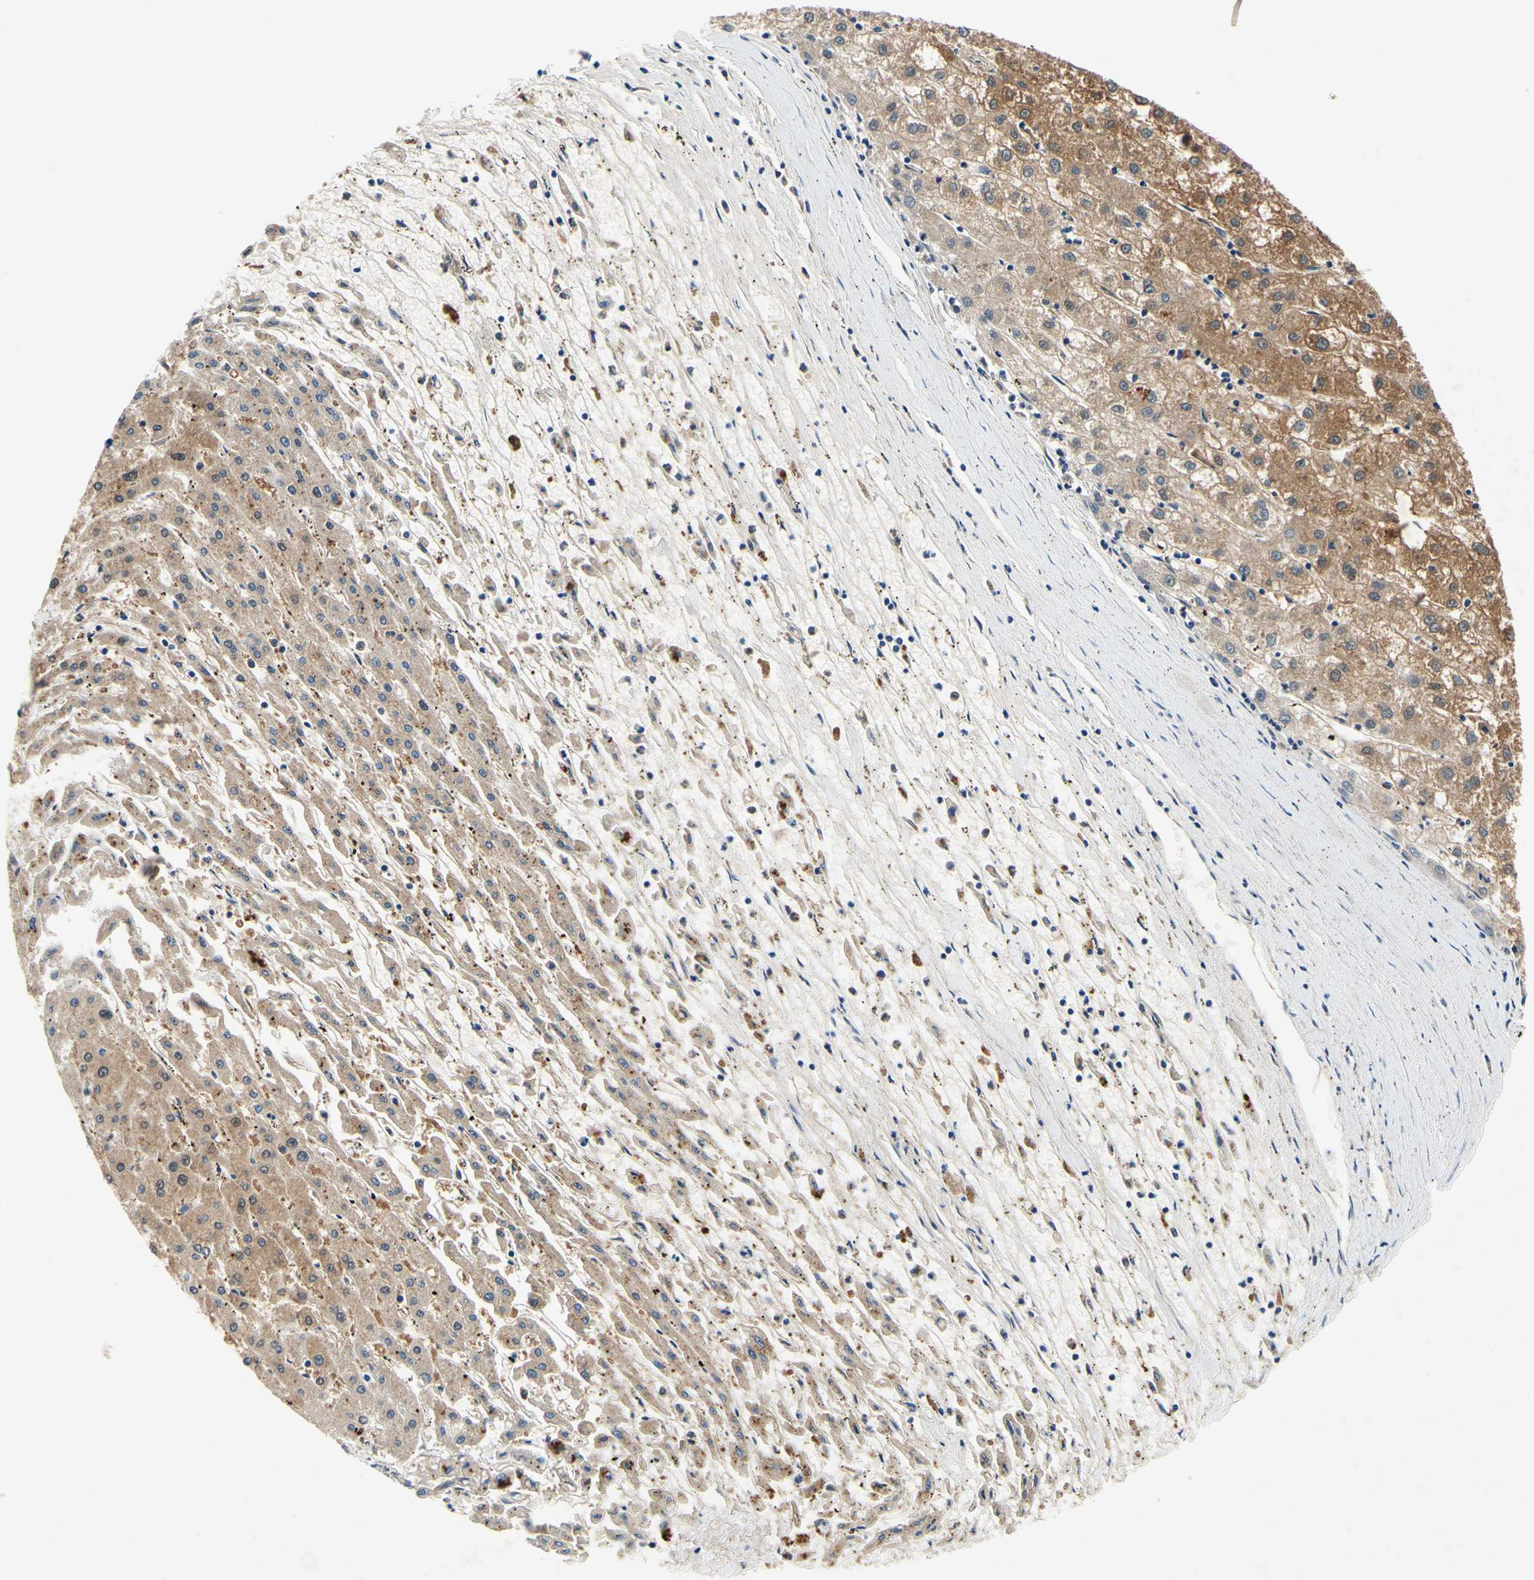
{"staining": {"intensity": "moderate", "quantity": "25%-75%", "location": "cytoplasmic/membranous"}, "tissue": "liver cancer", "cell_type": "Tumor cells", "image_type": "cancer", "snomed": [{"axis": "morphology", "description": "Carcinoma, Hepatocellular, NOS"}, {"axis": "topography", "description": "Liver"}], "caption": "DAB immunohistochemical staining of liver cancer (hepatocellular carcinoma) demonstrates moderate cytoplasmic/membranous protein expression in approximately 25%-75% of tumor cells. The protein is stained brown, and the nuclei are stained in blue (DAB (3,3'-diaminobenzidine) IHC with brightfield microscopy, high magnification).", "gene": "PLA2G4A", "patient": {"sex": "male", "age": 72}}